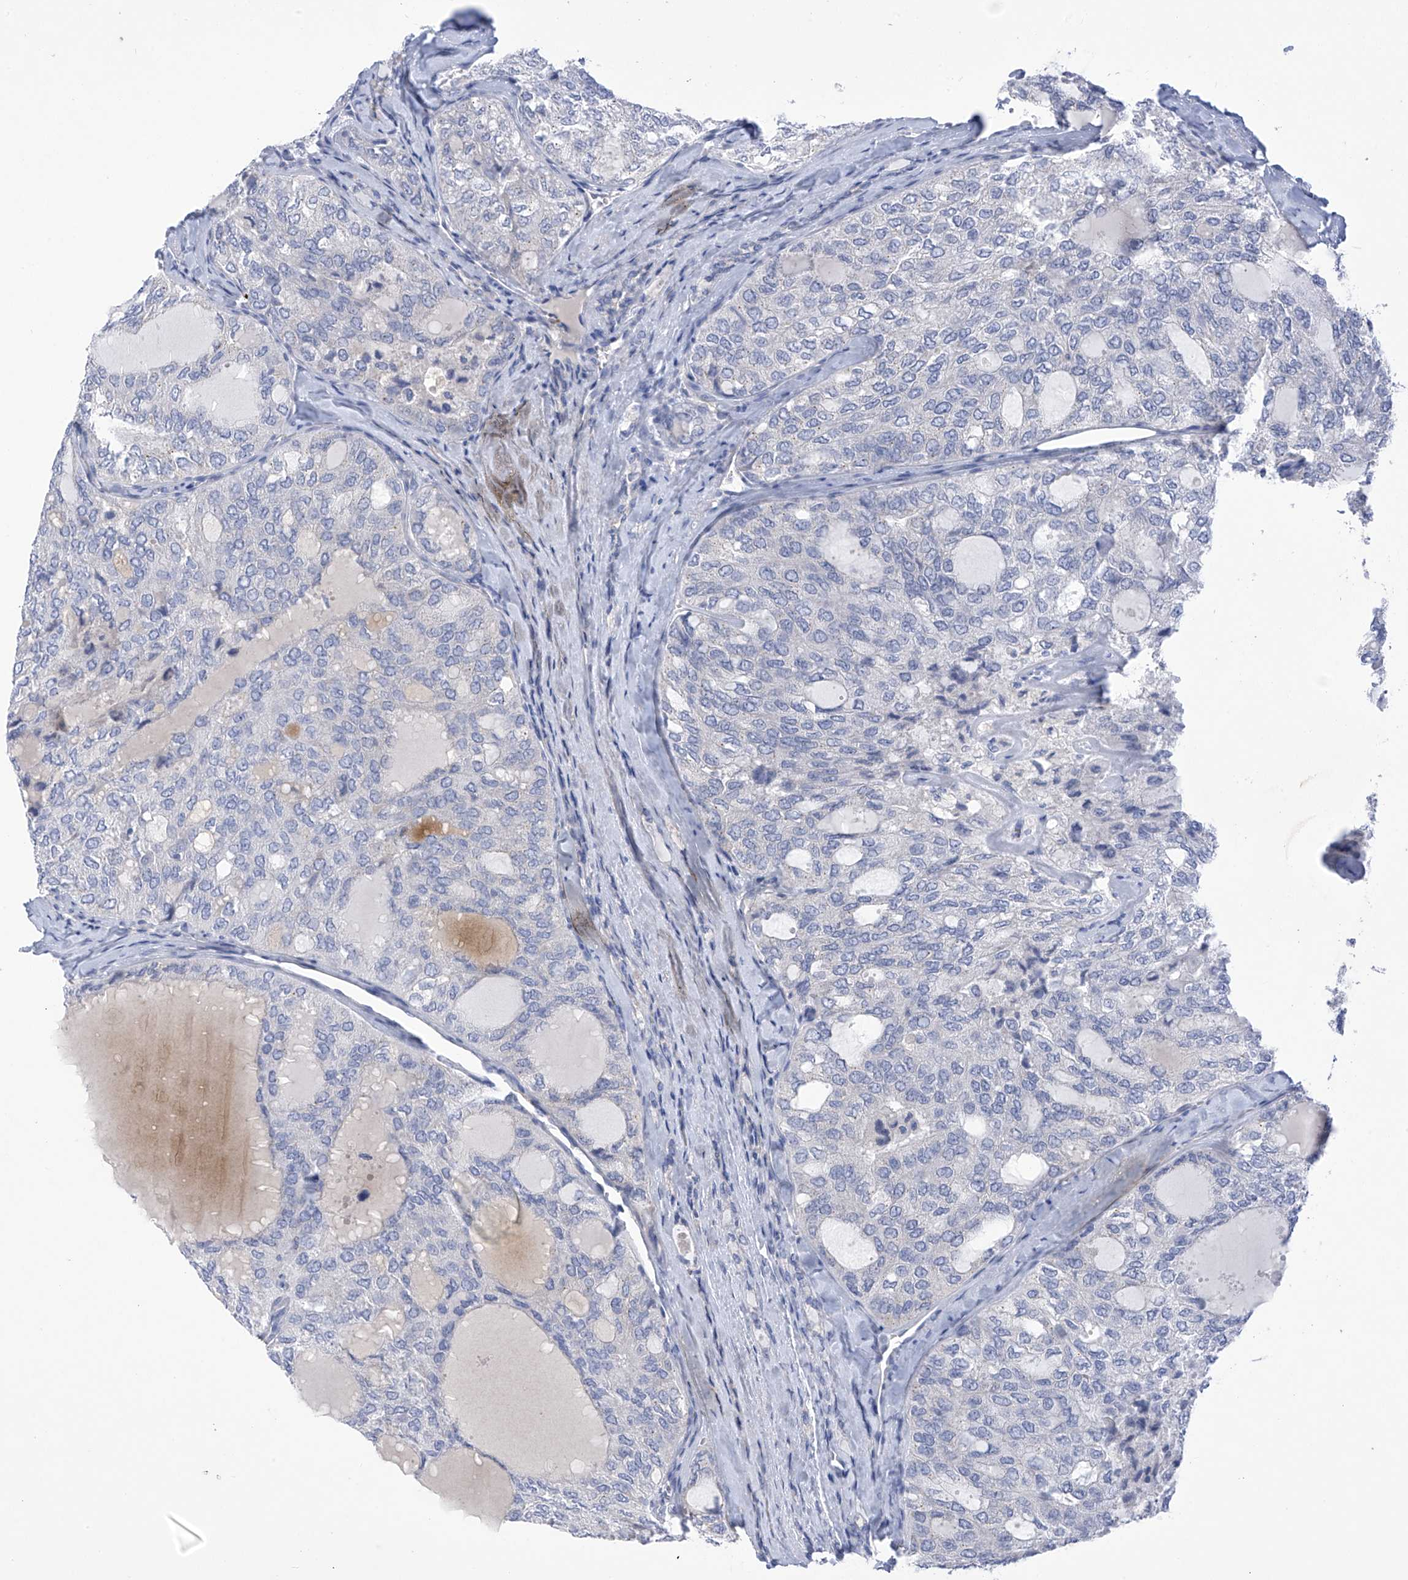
{"staining": {"intensity": "negative", "quantity": "none", "location": "none"}, "tissue": "thyroid cancer", "cell_type": "Tumor cells", "image_type": "cancer", "snomed": [{"axis": "morphology", "description": "Follicular adenoma carcinoma, NOS"}, {"axis": "topography", "description": "Thyroid gland"}], "caption": "Immunohistochemistry (IHC) of follicular adenoma carcinoma (thyroid) exhibits no positivity in tumor cells.", "gene": "SLCO4A1", "patient": {"sex": "male", "age": 75}}